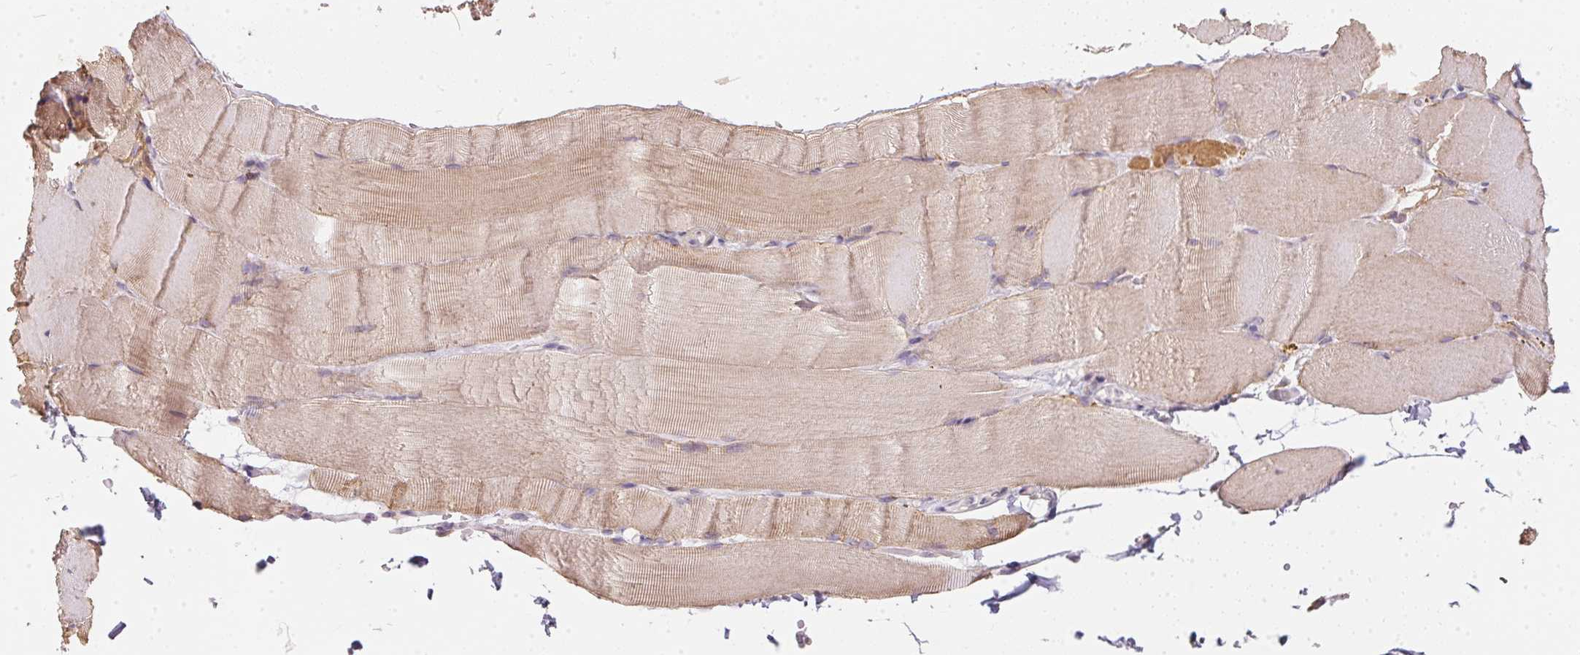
{"staining": {"intensity": "weak", "quantity": ">75%", "location": "cytoplasmic/membranous"}, "tissue": "skeletal muscle", "cell_type": "Myocytes", "image_type": "normal", "snomed": [{"axis": "morphology", "description": "Normal tissue, NOS"}, {"axis": "topography", "description": "Skeletal muscle"}], "caption": "Skeletal muscle stained with immunohistochemistry (IHC) reveals weak cytoplasmic/membranous staining in approximately >75% of myocytes.", "gene": "VWA5B2", "patient": {"sex": "female", "age": 37}}